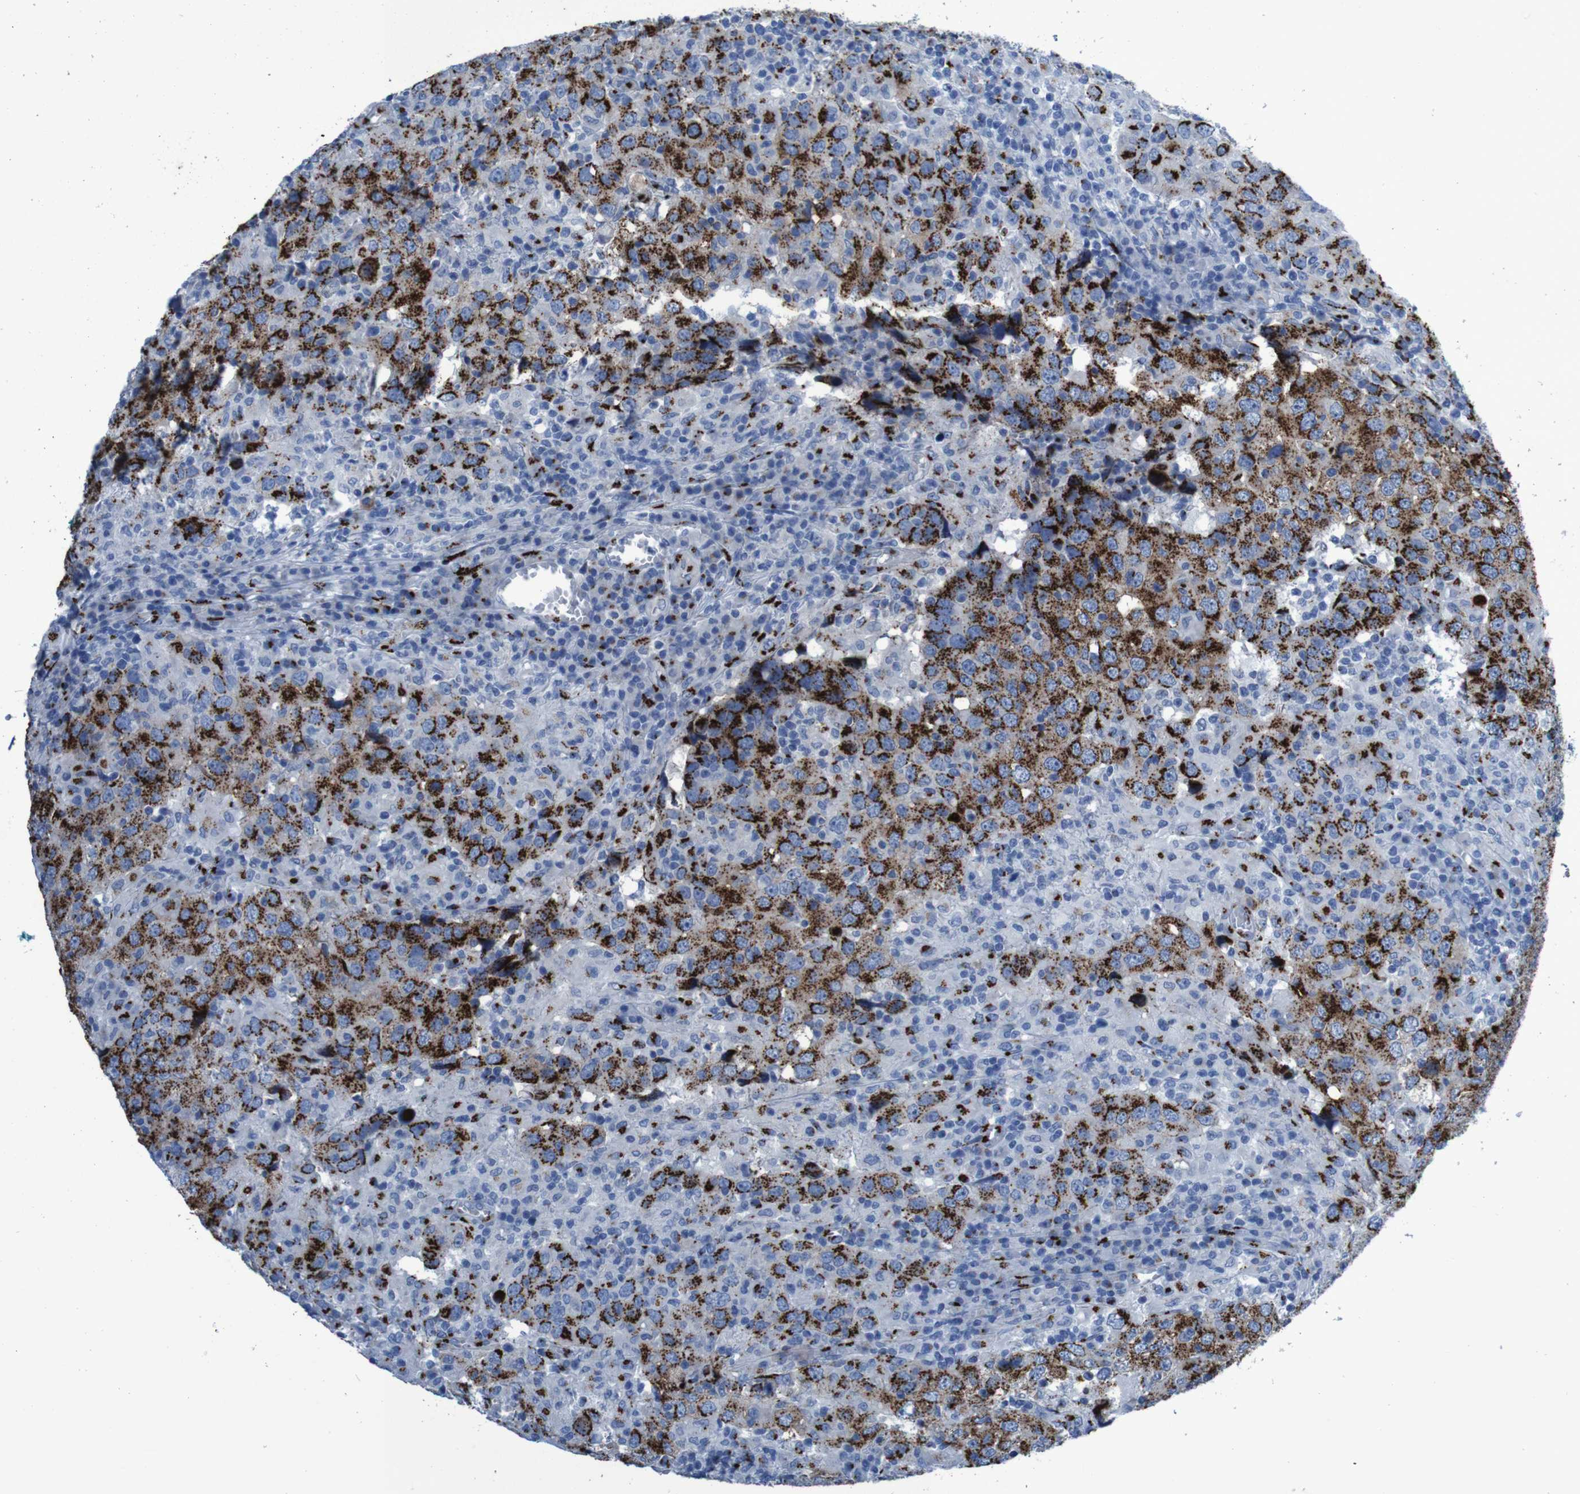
{"staining": {"intensity": "strong", "quantity": ">75%", "location": "cytoplasmic/membranous"}, "tissue": "head and neck cancer", "cell_type": "Tumor cells", "image_type": "cancer", "snomed": [{"axis": "morphology", "description": "Adenocarcinoma, NOS"}, {"axis": "topography", "description": "Salivary gland"}, {"axis": "topography", "description": "Head-Neck"}], "caption": "High-magnification brightfield microscopy of head and neck cancer stained with DAB (3,3'-diaminobenzidine) (brown) and counterstained with hematoxylin (blue). tumor cells exhibit strong cytoplasmic/membranous positivity is identified in about>75% of cells.", "gene": "GOLM1", "patient": {"sex": "female", "age": 65}}